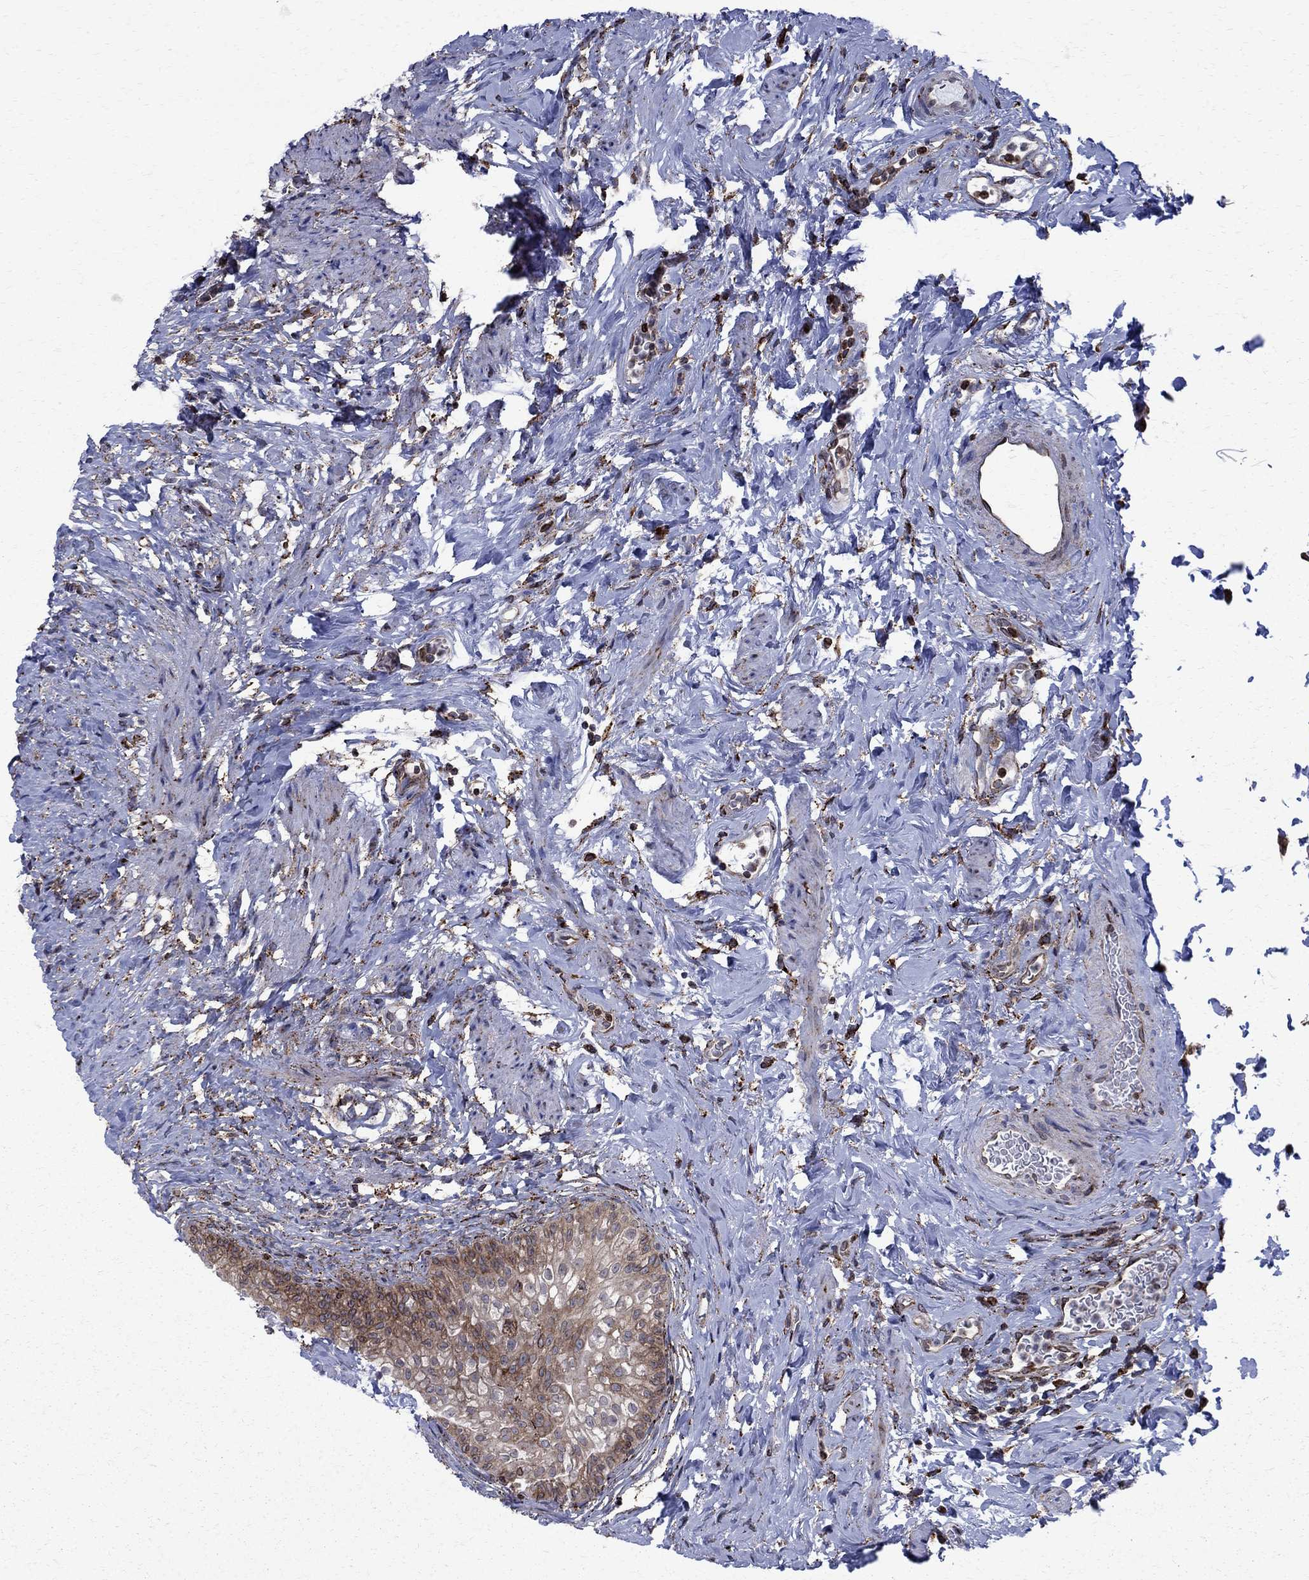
{"staining": {"intensity": "strong", "quantity": "<25%", "location": "cytoplasmic/membranous,nuclear"}, "tissue": "urinary bladder", "cell_type": "Urothelial cells", "image_type": "normal", "snomed": [{"axis": "morphology", "description": "Normal tissue, NOS"}, {"axis": "topography", "description": "Urinary bladder"}], "caption": "A brown stain shows strong cytoplasmic/membranous,nuclear positivity of a protein in urothelial cells of normal human urinary bladder. The staining was performed using DAB, with brown indicating positive protein expression. Nuclei are stained blue with hematoxylin.", "gene": "CAB39L", "patient": {"sex": "male", "age": 76}}